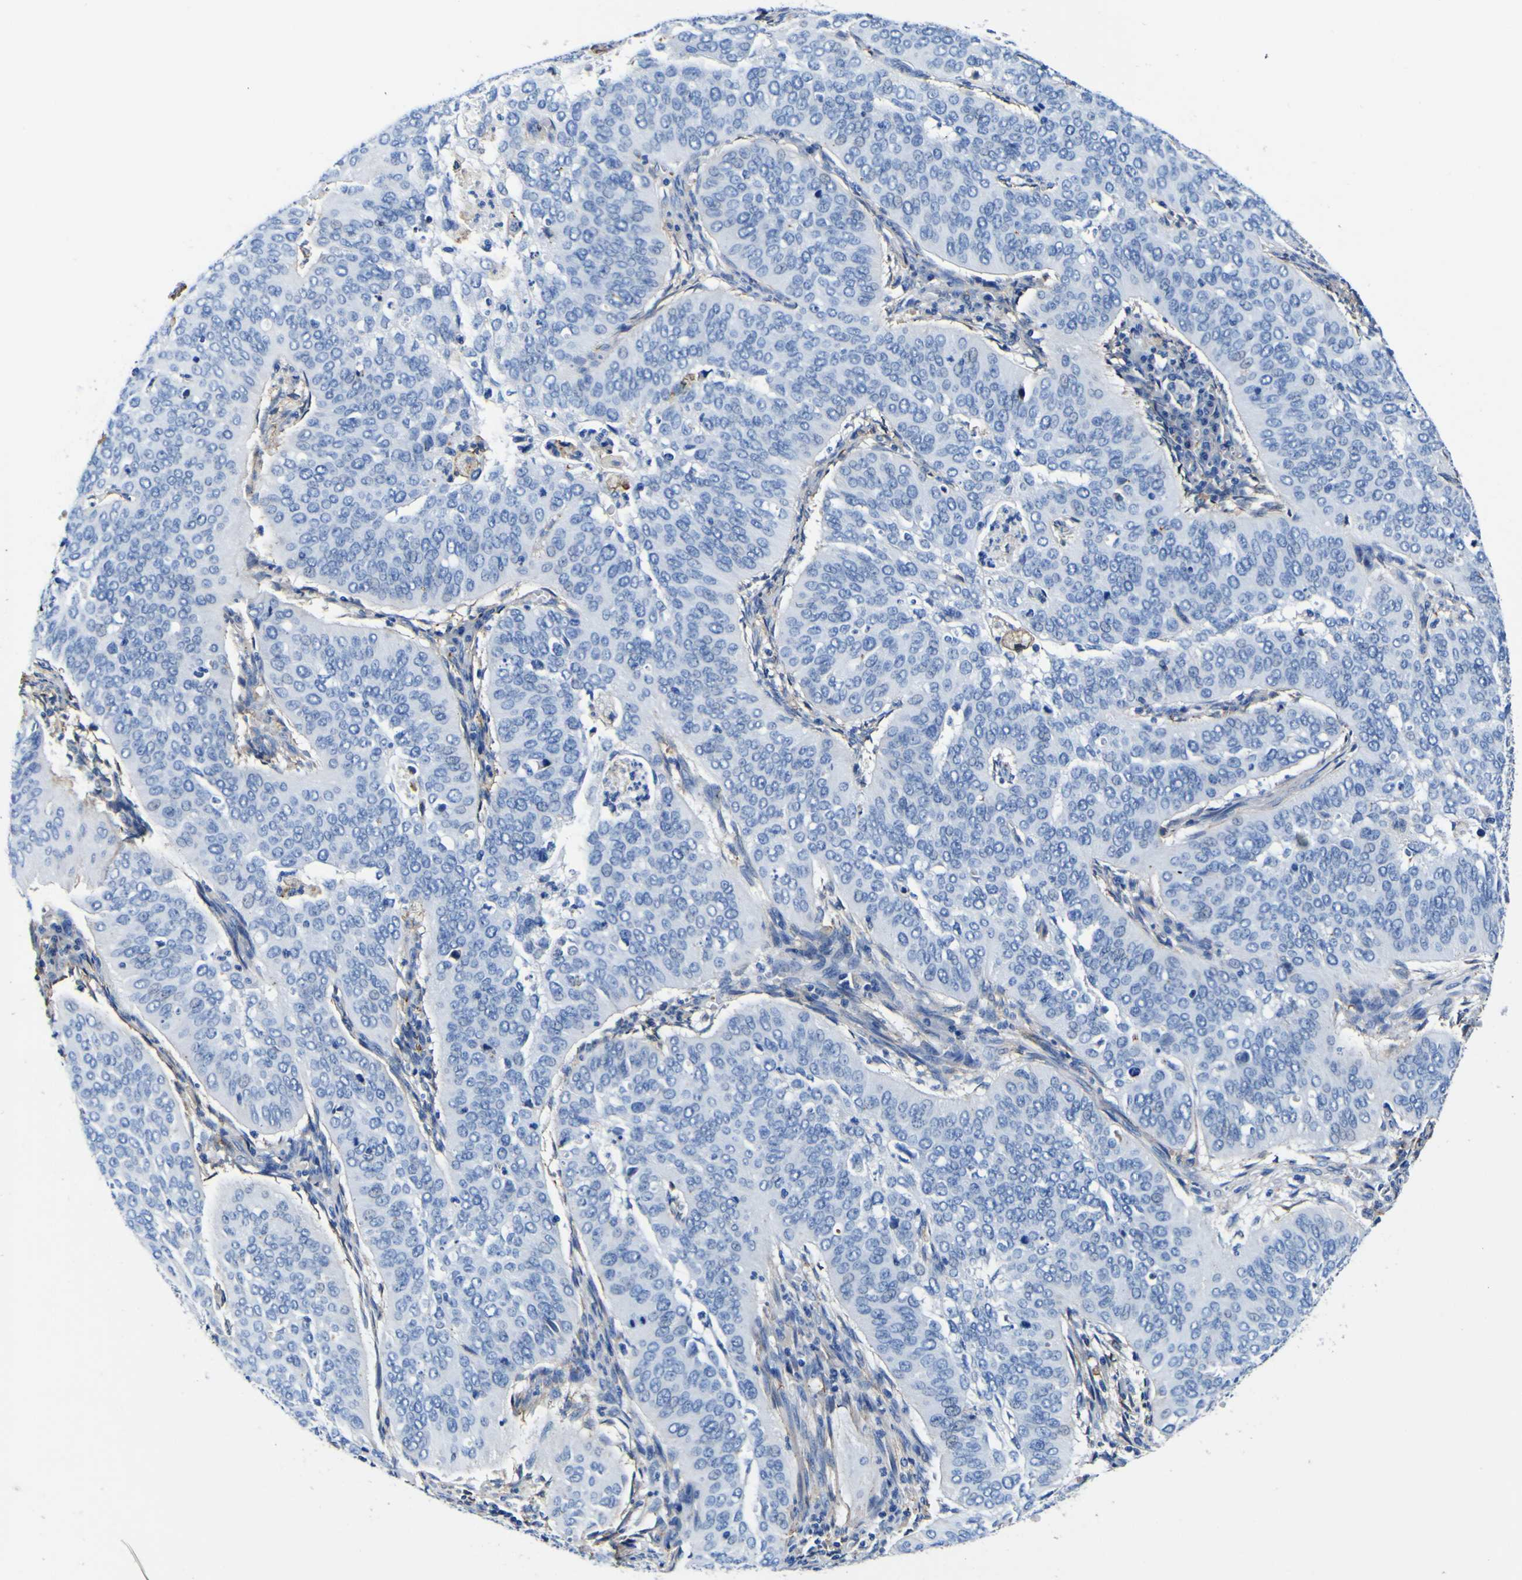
{"staining": {"intensity": "negative", "quantity": "none", "location": "none"}, "tissue": "cervical cancer", "cell_type": "Tumor cells", "image_type": "cancer", "snomed": [{"axis": "morphology", "description": "Normal tissue, NOS"}, {"axis": "morphology", "description": "Squamous cell carcinoma, NOS"}, {"axis": "topography", "description": "Cervix"}], "caption": "This is an IHC image of human cervical squamous cell carcinoma. There is no staining in tumor cells.", "gene": "PXDN", "patient": {"sex": "female", "age": 39}}